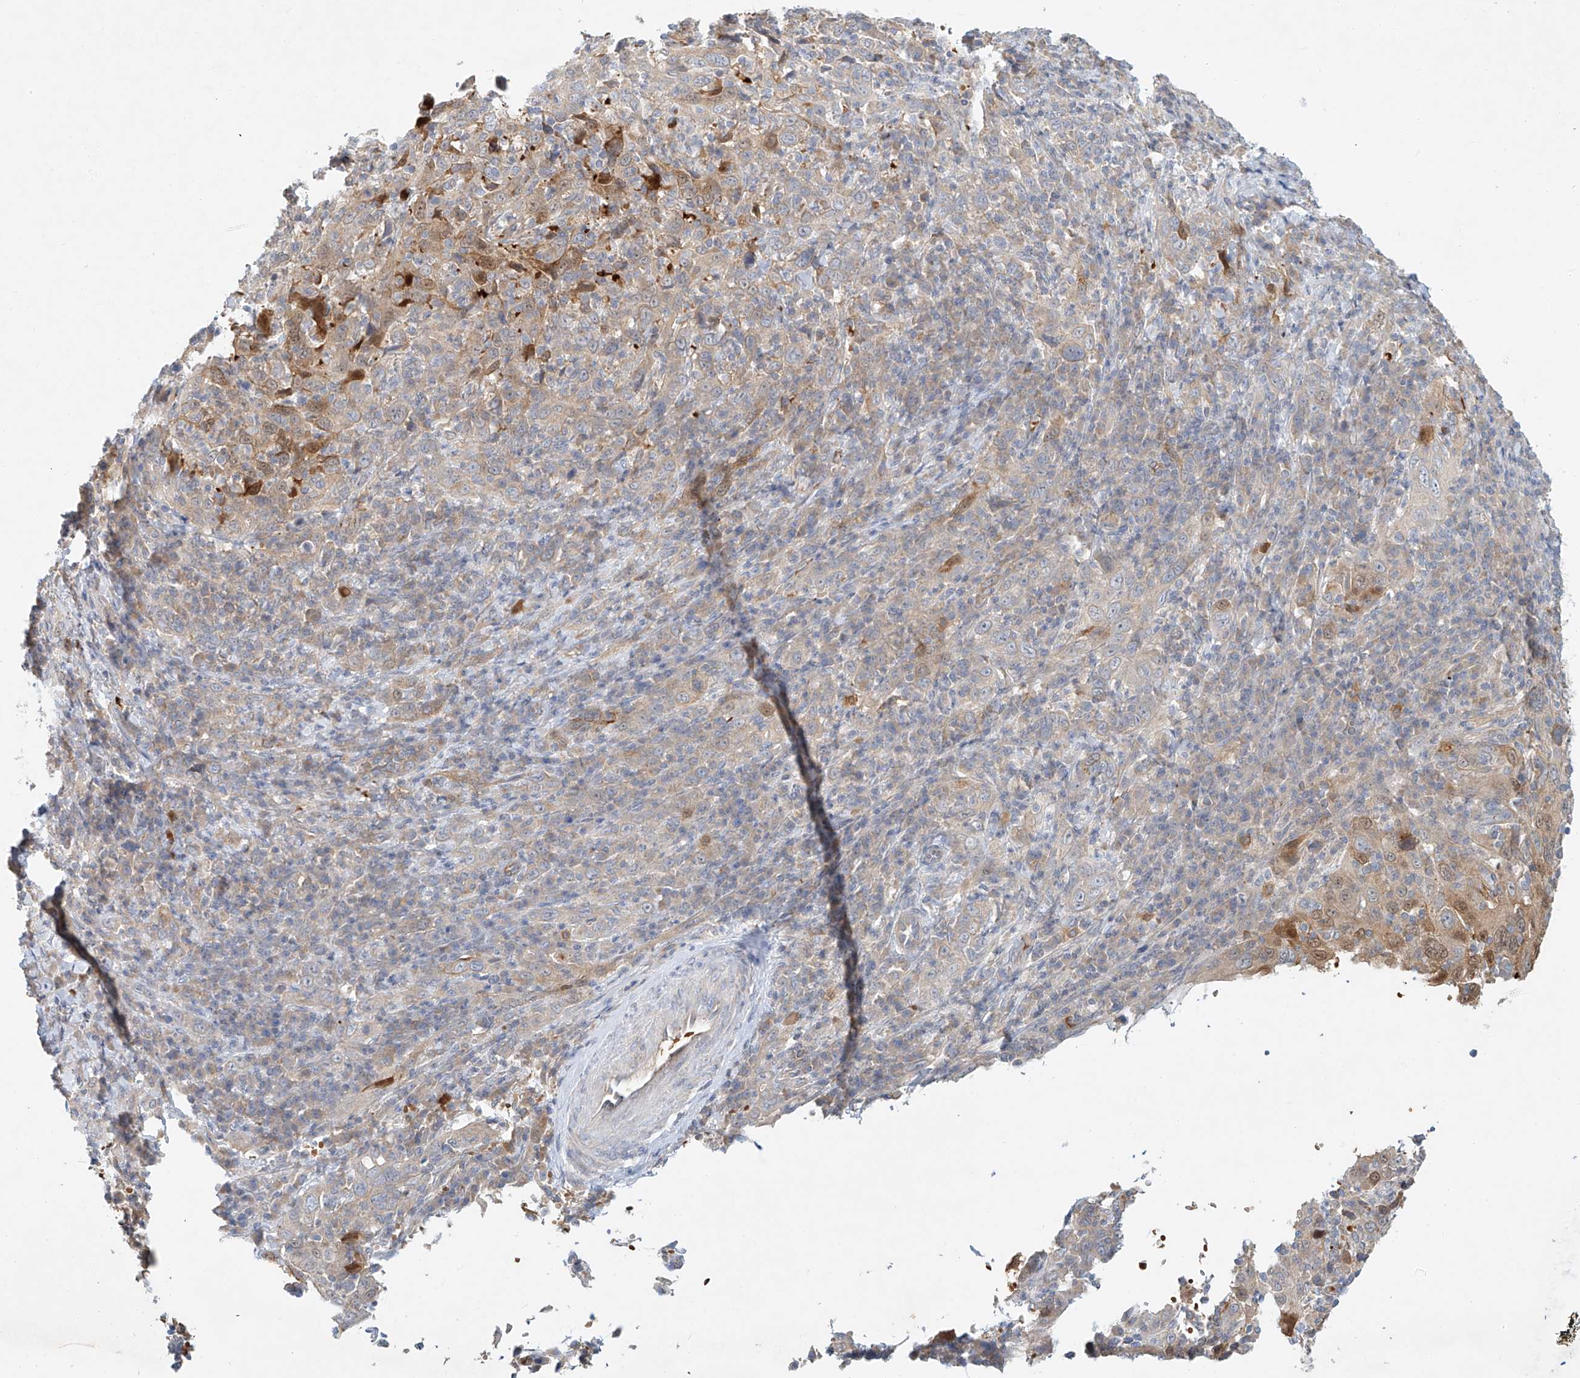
{"staining": {"intensity": "moderate", "quantity": "<25%", "location": "cytoplasmic/membranous"}, "tissue": "cervical cancer", "cell_type": "Tumor cells", "image_type": "cancer", "snomed": [{"axis": "morphology", "description": "Squamous cell carcinoma, NOS"}, {"axis": "topography", "description": "Cervix"}], "caption": "Cervical squamous cell carcinoma stained with a protein marker exhibits moderate staining in tumor cells.", "gene": "SYTL3", "patient": {"sex": "female", "age": 46}}